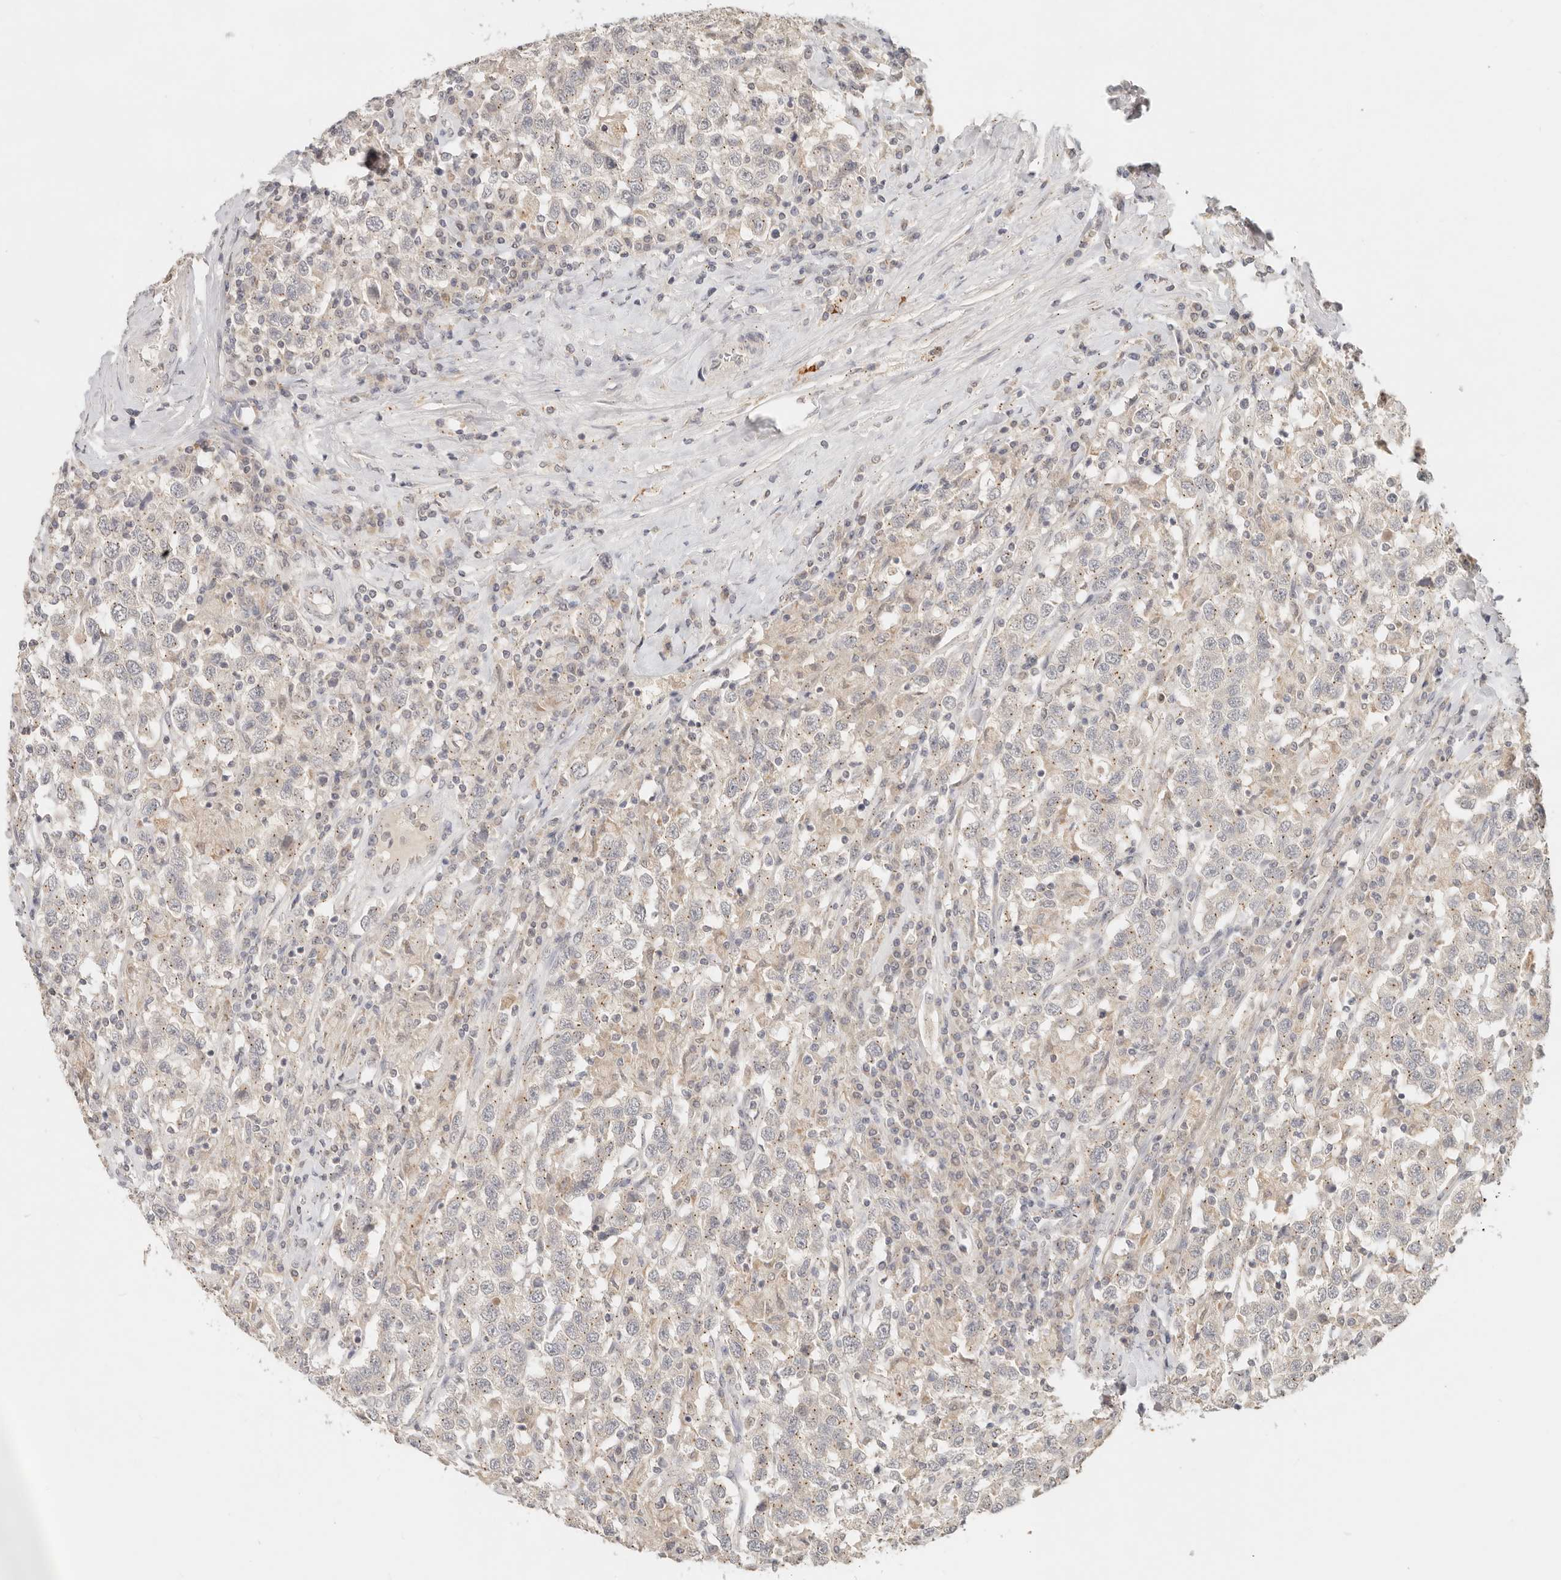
{"staining": {"intensity": "negative", "quantity": "none", "location": "none"}, "tissue": "testis cancer", "cell_type": "Tumor cells", "image_type": "cancer", "snomed": [{"axis": "morphology", "description": "Seminoma, NOS"}, {"axis": "topography", "description": "Testis"}], "caption": "Immunohistochemical staining of testis cancer (seminoma) demonstrates no significant staining in tumor cells.", "gene": "LMO4", "patient": {"sex": "male", "age": 41}}